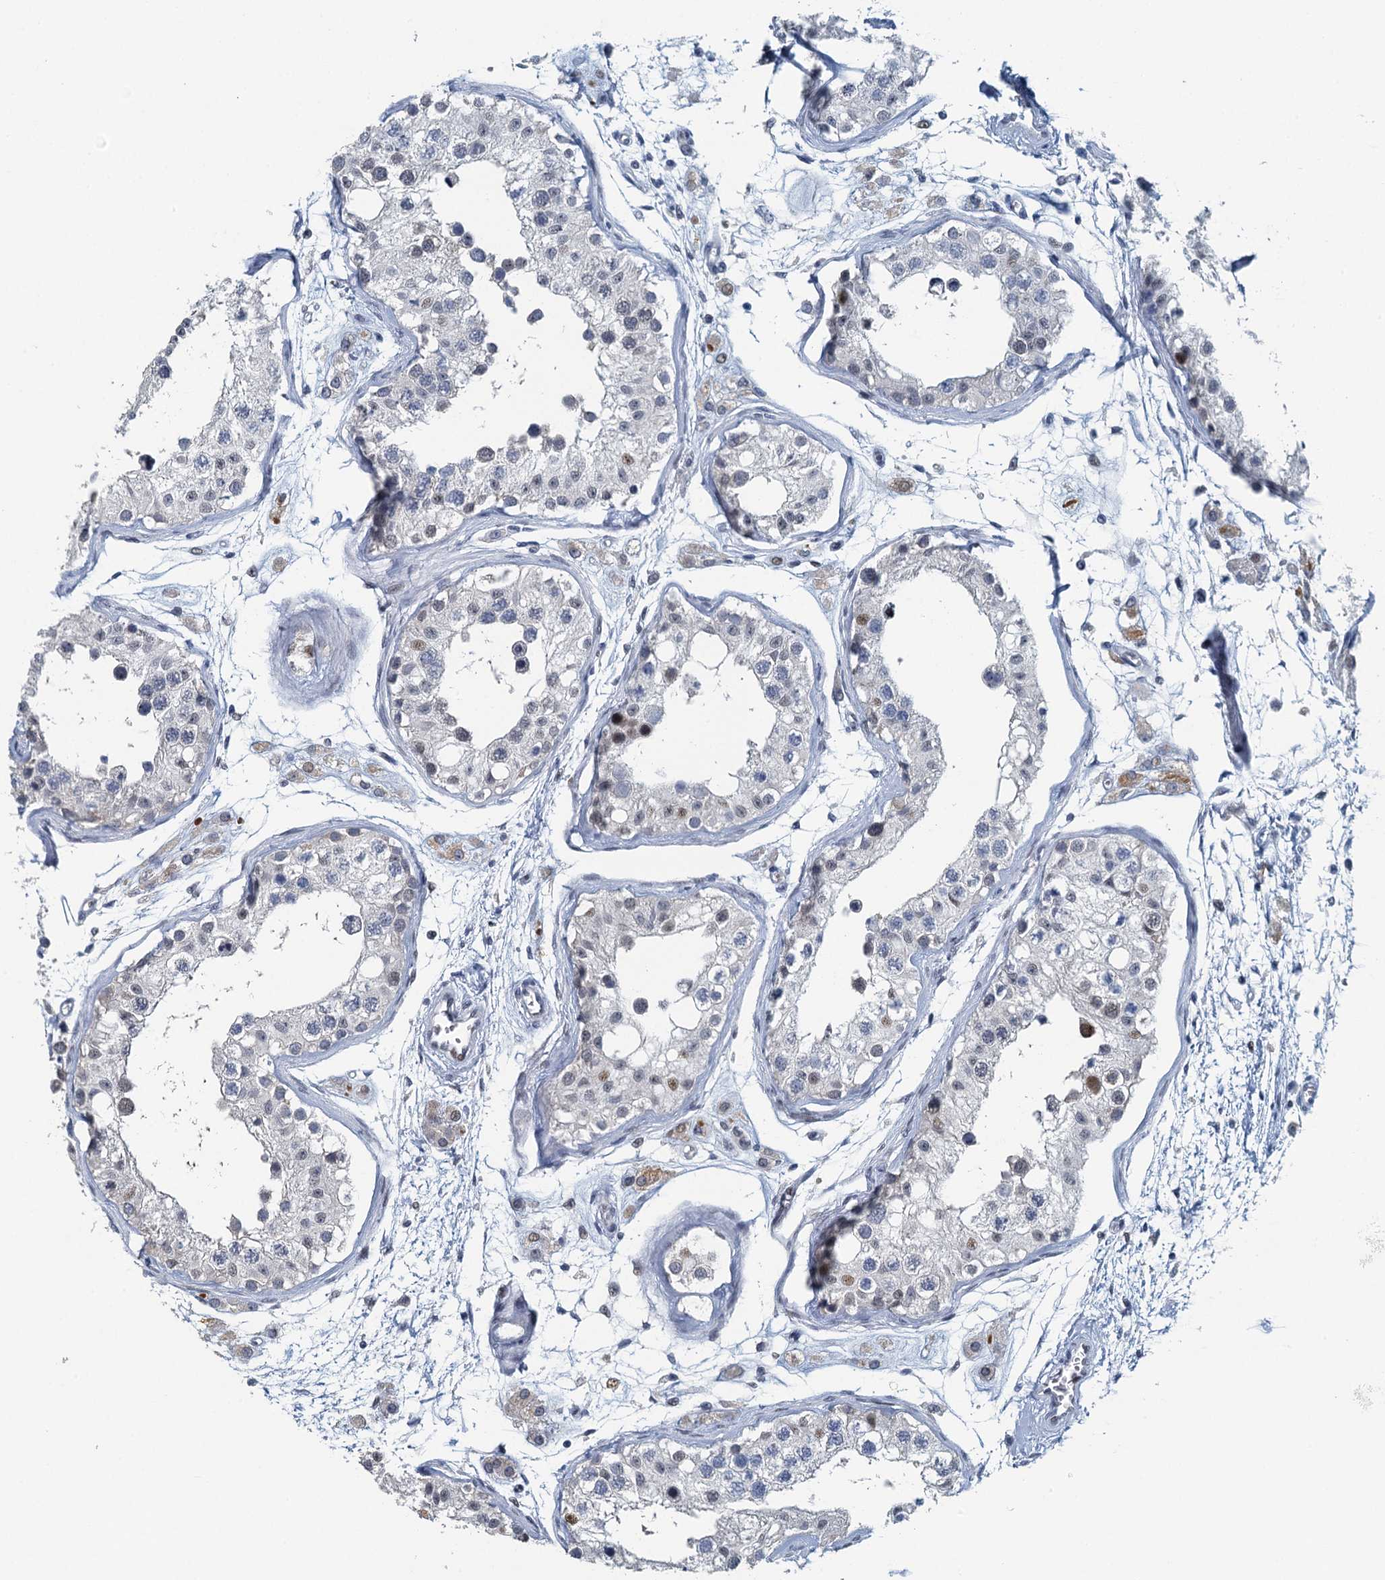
{"staining": {"intensity": "weak", "quantity": "<25%", "location": "nuclear"}, "tissue": "testis", "cell_type": "Cells in seminiferous ducts", "image_type": "normal", "snomed": [{"axis": "morphology", "description": "Normal tissue, NOS"}, {"axis": "morphology", "description": "Adenocarcinoma, metastatic, NOS"}, {"axis": "topography", "description": "Testis"}], "caption": "Immunohistochemistry (IHC) micrograph of normal testis stained for a protein (brown), which exhibits no expression in cells in seminiferous ducts. Brightfield microscopy of IHC stained with DAB (brown) and hematoxylin (blue), captured at high magnification.", "gene": "TTLL9", "patient": {"sex": "male", "age": 26}}